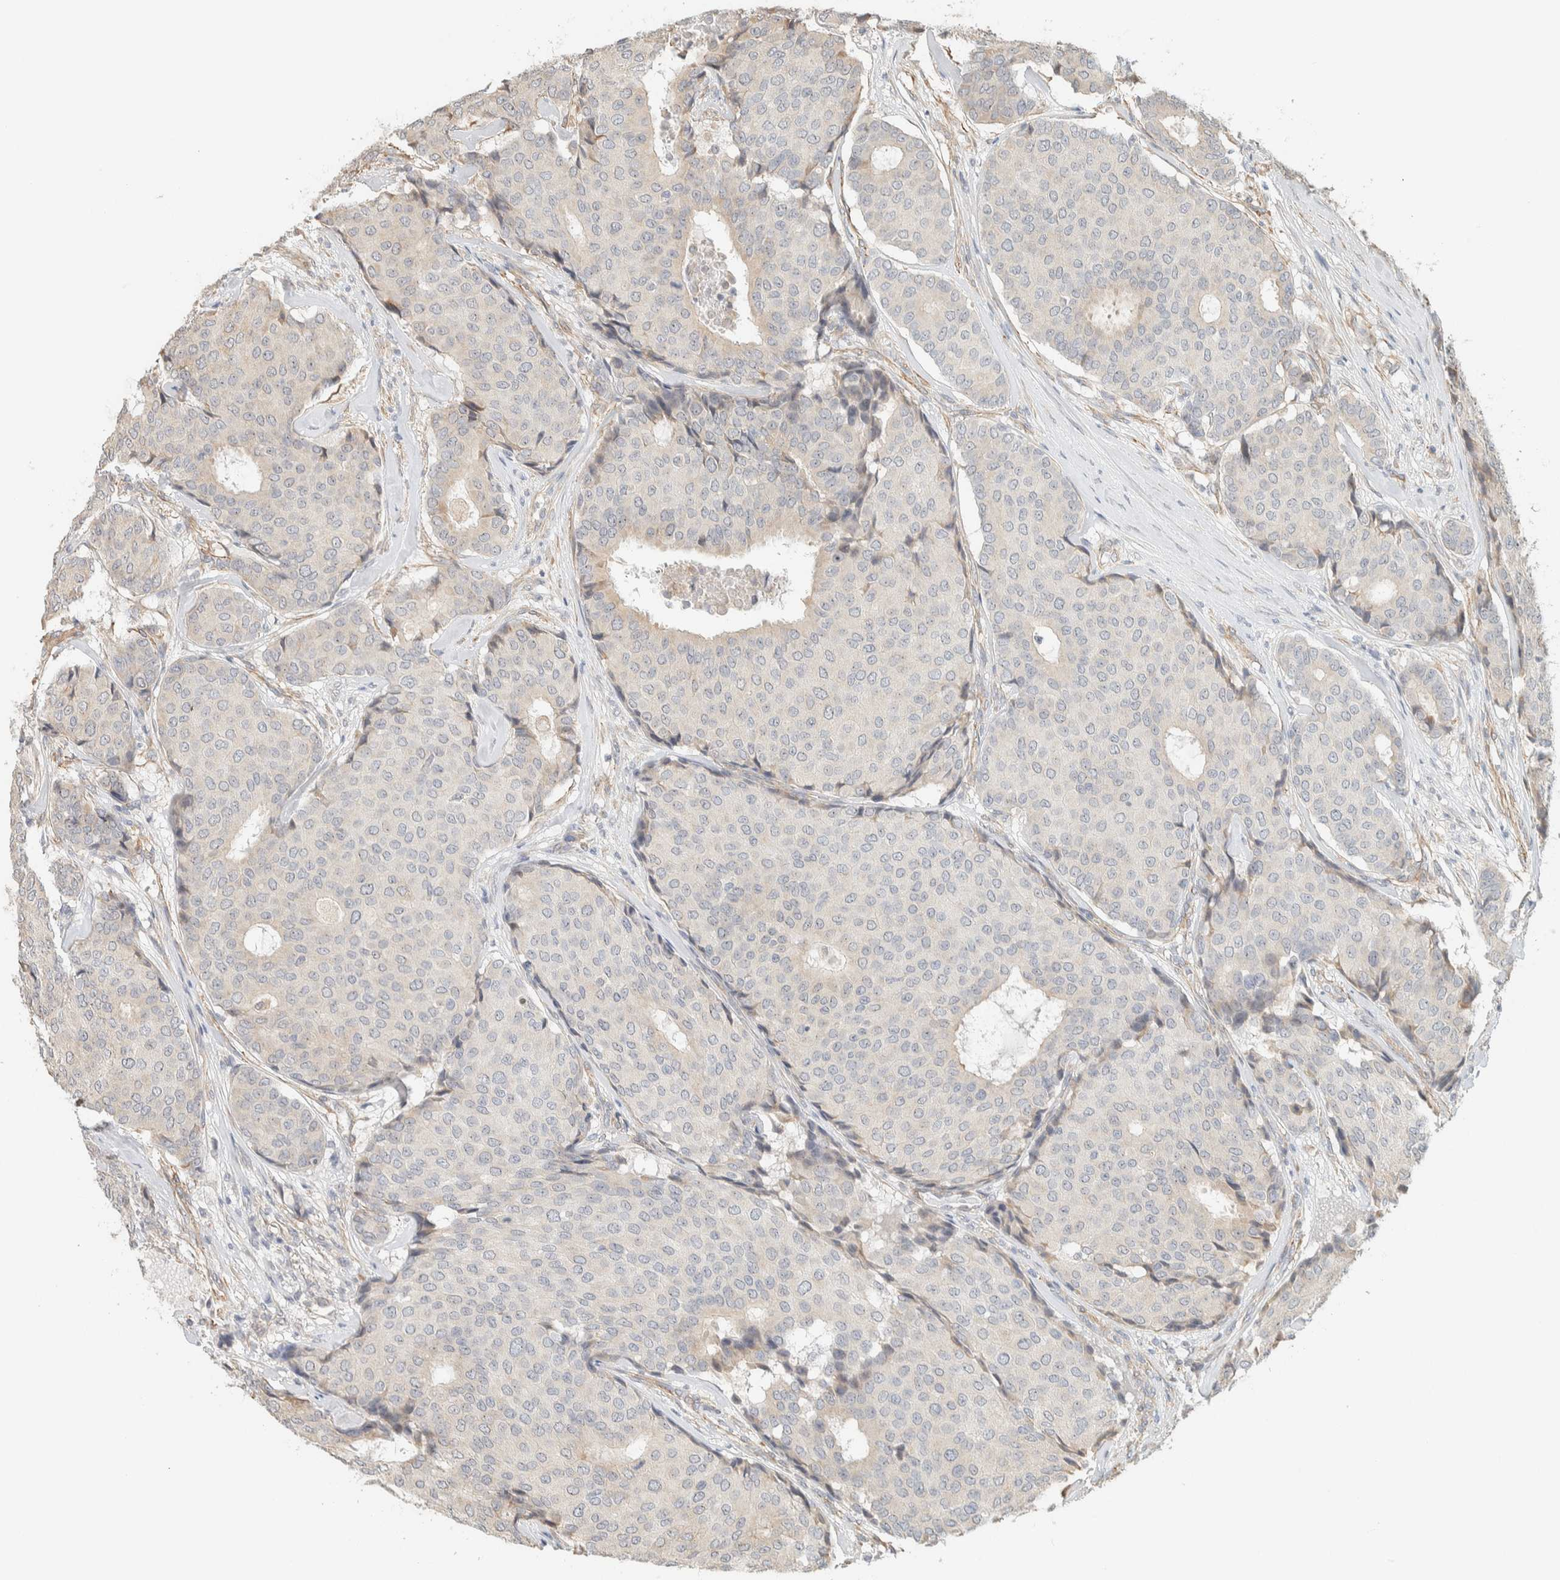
{"staining": {"intensity": "negative", "quantity": "none", "location": "none"}, "tissue": "breast cancer", "cell_type": "Tumor cells", "image_type": "cancer", "snomed": [{"axis": "morphology", "description": "Duct carcinoma"}, {"axis": "topography", "description": "Breast"}], "caption": "The immunohistochemistry (IHC) image has no significant positivity in tumor cells of breast cancer tissue. (DAB (3,3'-diaminobenzidine) IHC, high magnification).", "gene": "KLHL40", "patient": {"sex": "female", "age": 75}}